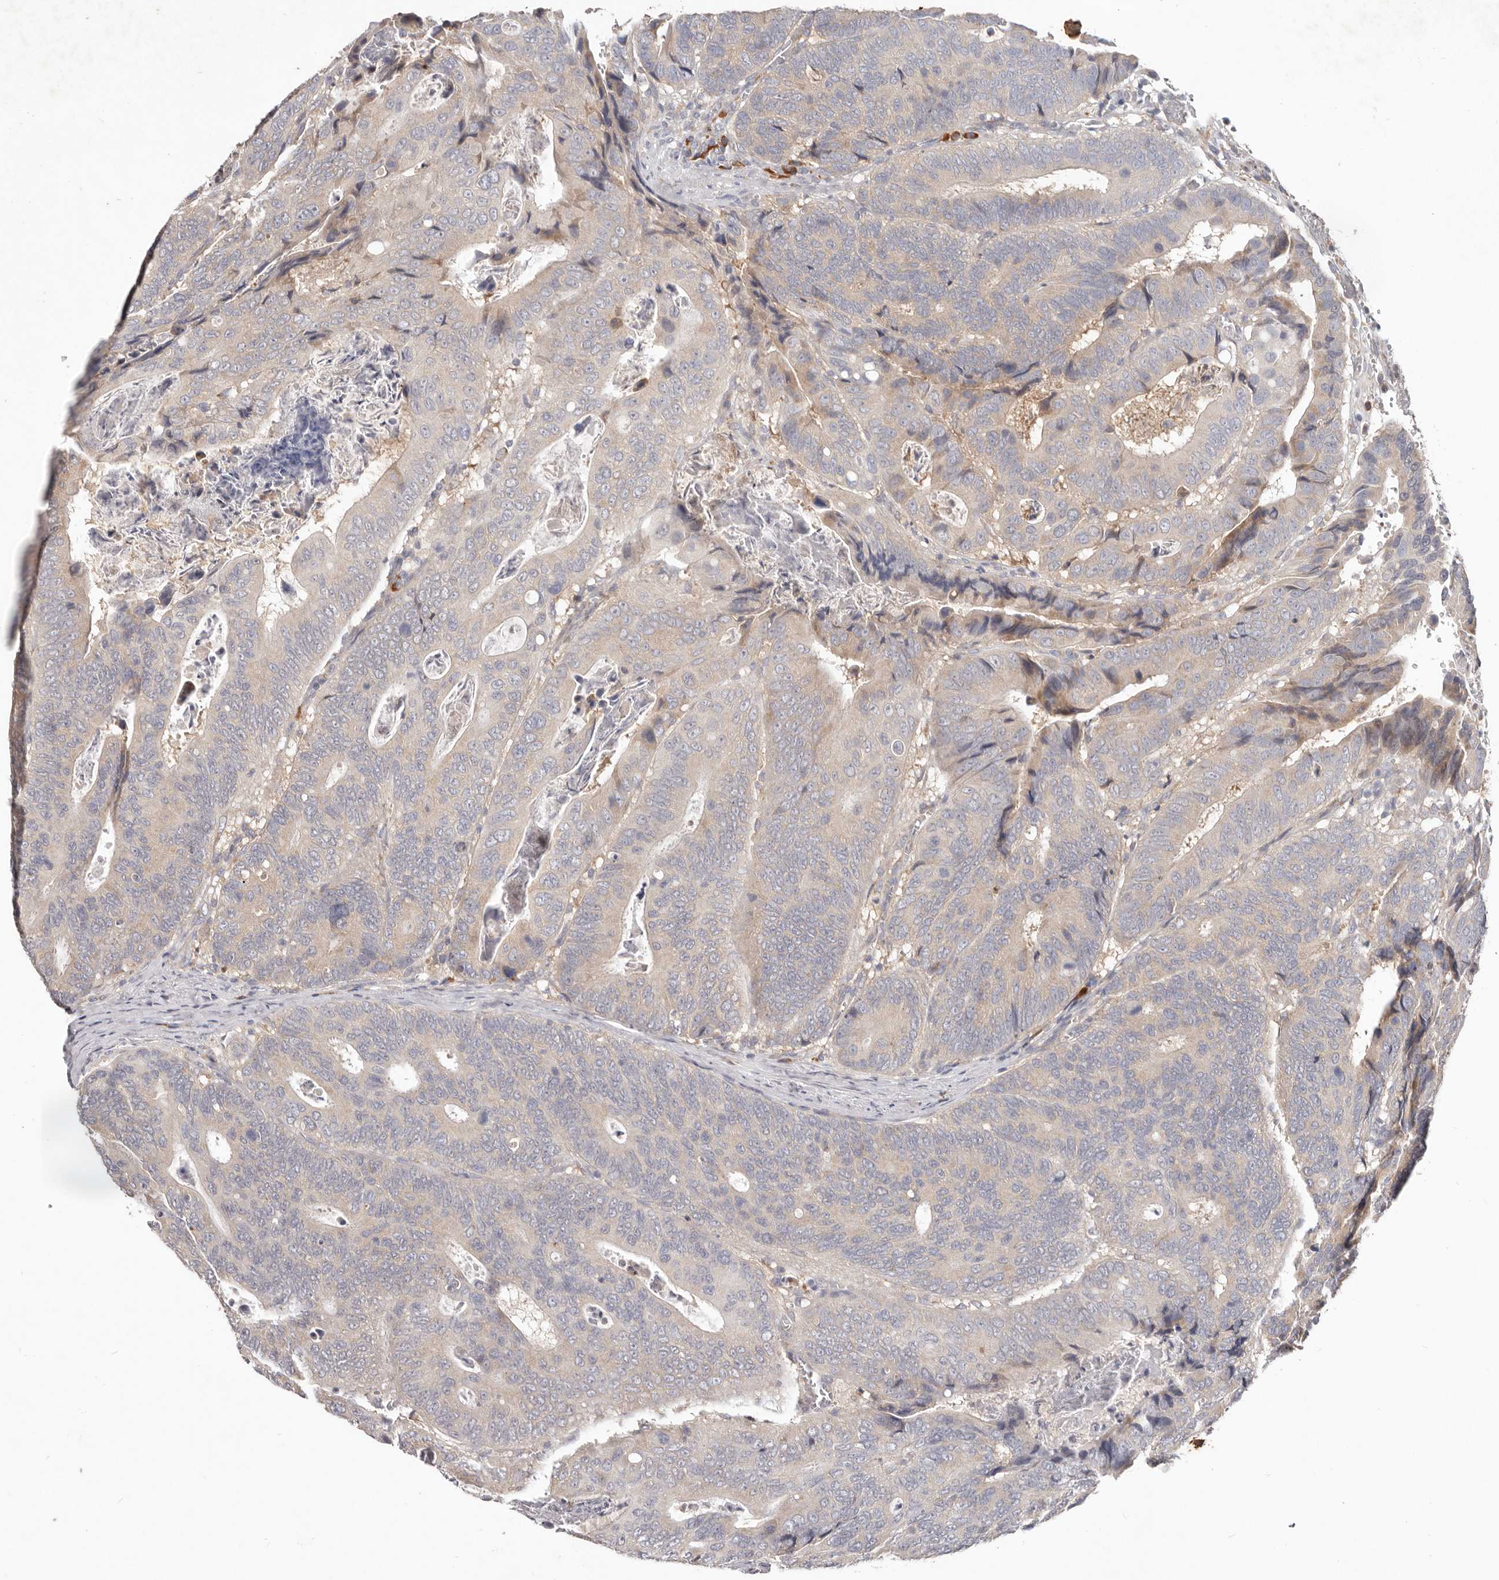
{"staining": {"intensity": "weak", "quantity": "25%-75%", "location": "cytoplasmic/membranous"}, "tissue": "colorectal cancer", "cell_type": "Tumor cells", "image_type": "cancer", "snomed": [{"axis": "morphology", "description": "Inflammation, NOS"}, {"axis": "morphology", "description": "Adenocarcinoma, NOS"}, {"axis": "topography", "description": "Colon"}], "caption": "Colorectal cancer (adenocarcinoma) tissue displays weak cytoplasmic/membranous expression in approximately 25%-75% of tumor cells", "gene": "WDR77", "patient": {"sex": "male", "age": 72}}